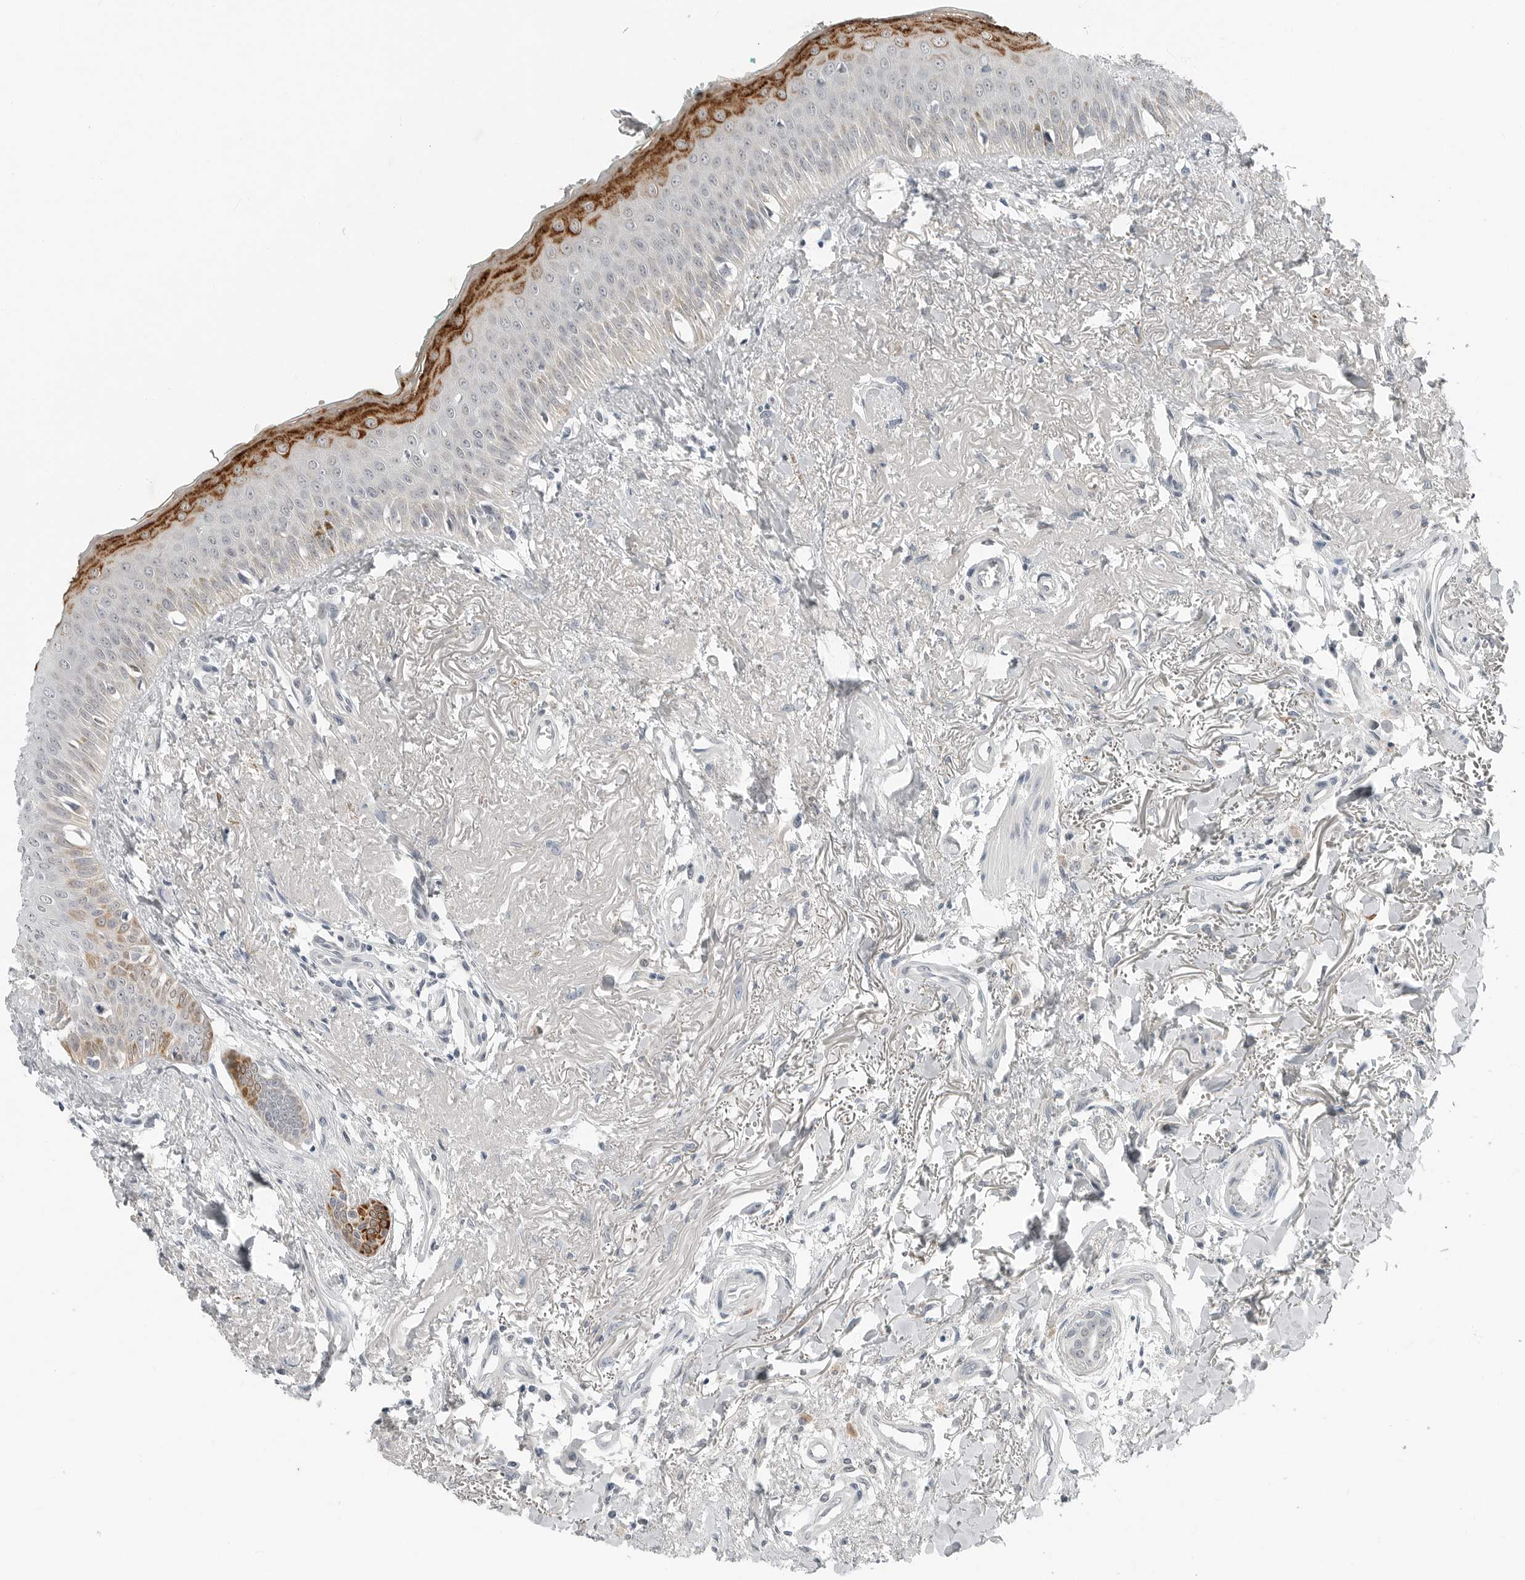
{"staining": {"intensity": "strong", "quantity": "<25%", "location": "cytoplasmic/membranous"}, "tissue": "oral mucosa", "cell_type": "Squamous epithelial cells", "image_type": "normal", "snomed": [{"axis": "morphology", "description": "Normal tissue, NOS"}, {"axis": "topography", "description": "Oral tissue"}], "caption": "This micrograph demonstrates IHC staining of unremarkable human oral mucosa, with medium strong cytoplasmic/membranous staining in approximately <25% of squamous epithelial cells.", "gene": "FCRLB", "patient": {"sex": "female", "age": 70}}